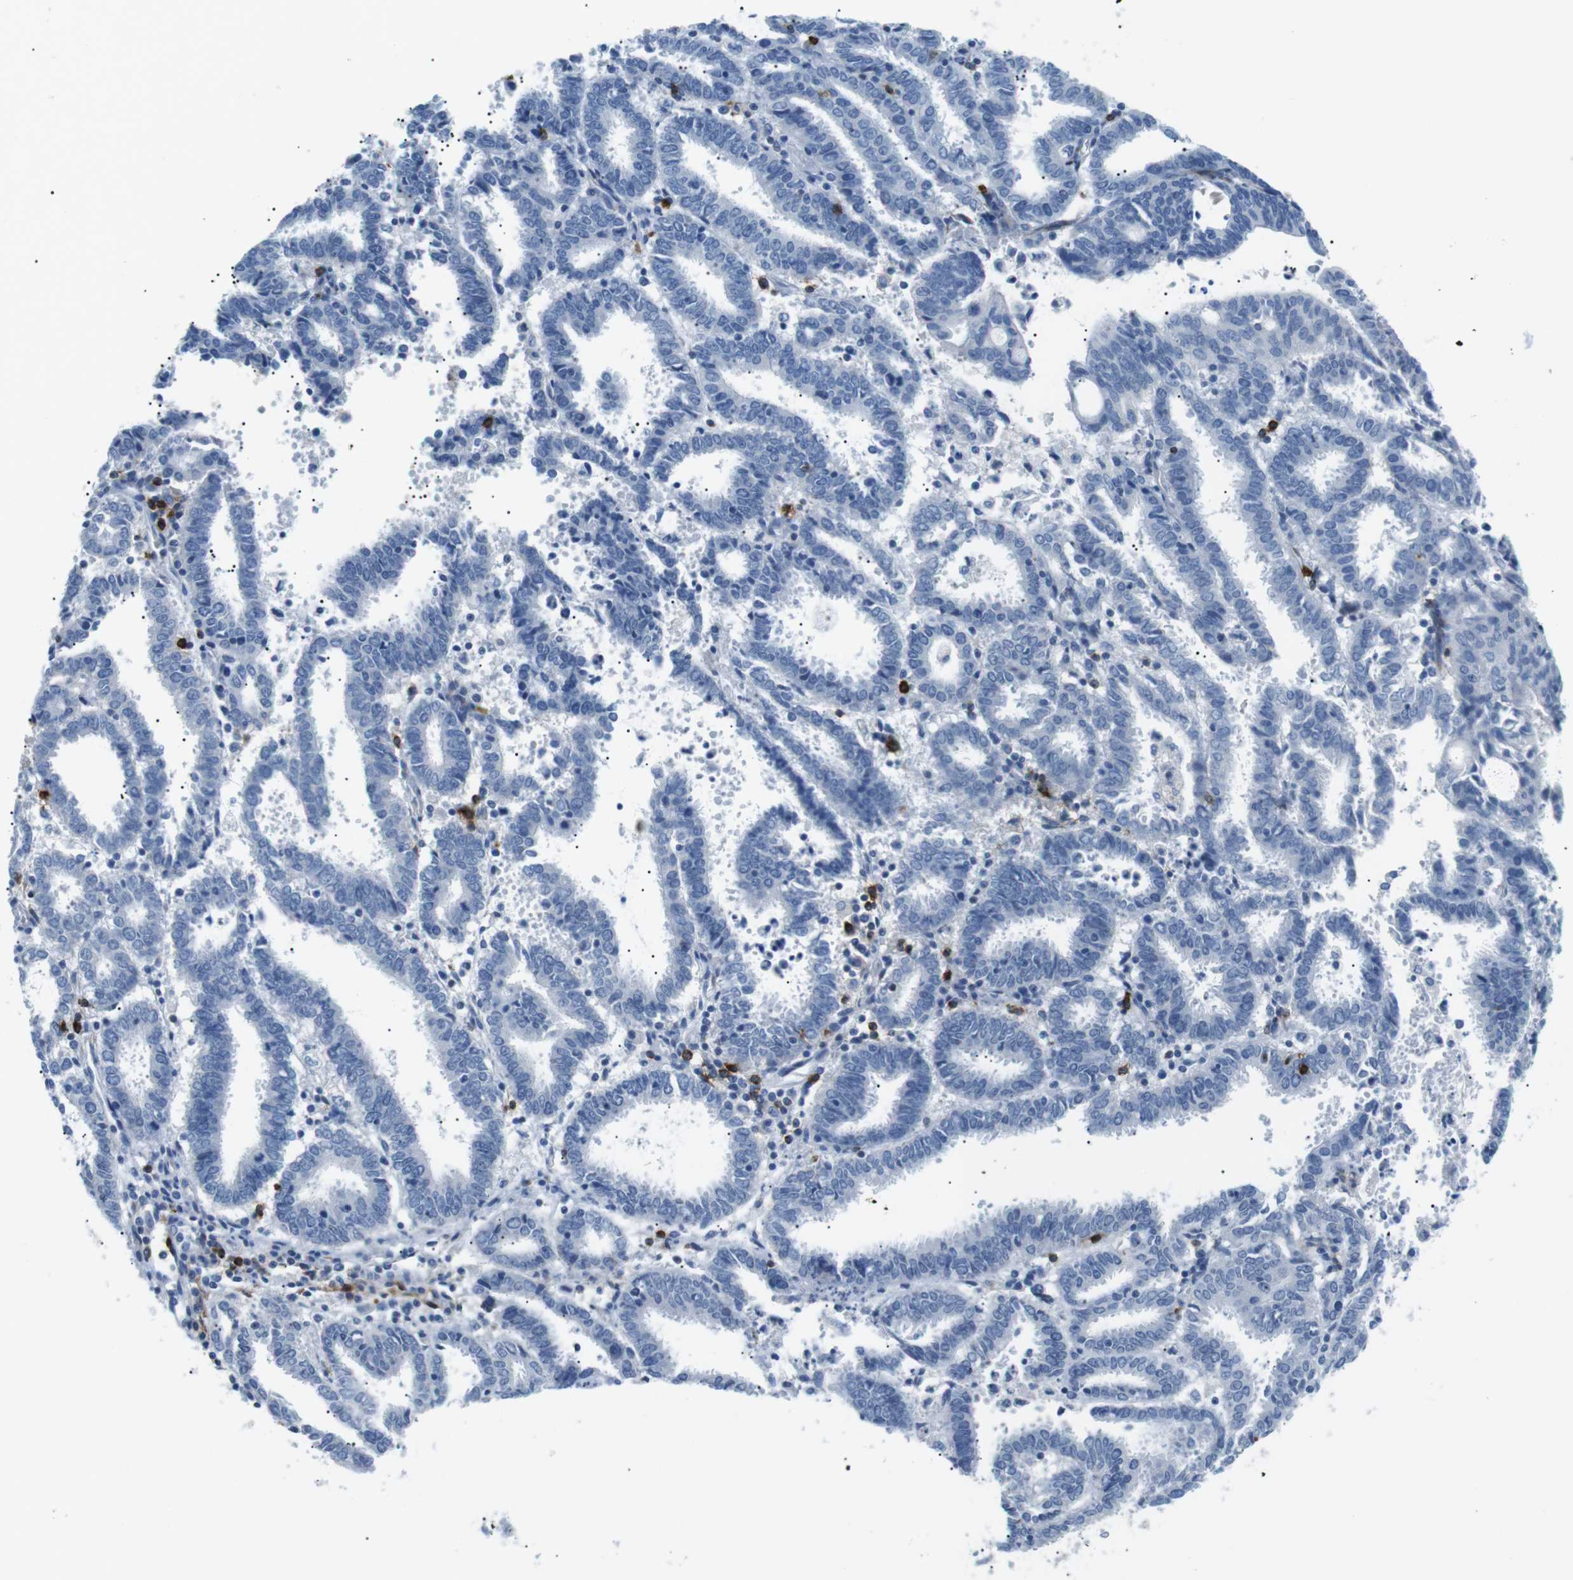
{"staining": {"intensity": "negative", "quantity": "none", "location": "none"}, "tissue": "endometrial cancer", "cell_type": "Tumor cells", "image_type": "cancer", "snomed": [{"axis": "morphology", "description": "Adenocarcinoma, NOS"}, {"axis": "topography", "description": "Uterus"}], "caption": "DAB (3,3'-diaminobenzidine) immunohistochemical staining of human endometrial cancer (adenocarcinoma) reveals no significant positivity in tumor cells. (DAB immunohistochemistry (IHC), high magnification).", "gene": "TNFRSF4", "patient": {"sex": "female", "age": 83}}